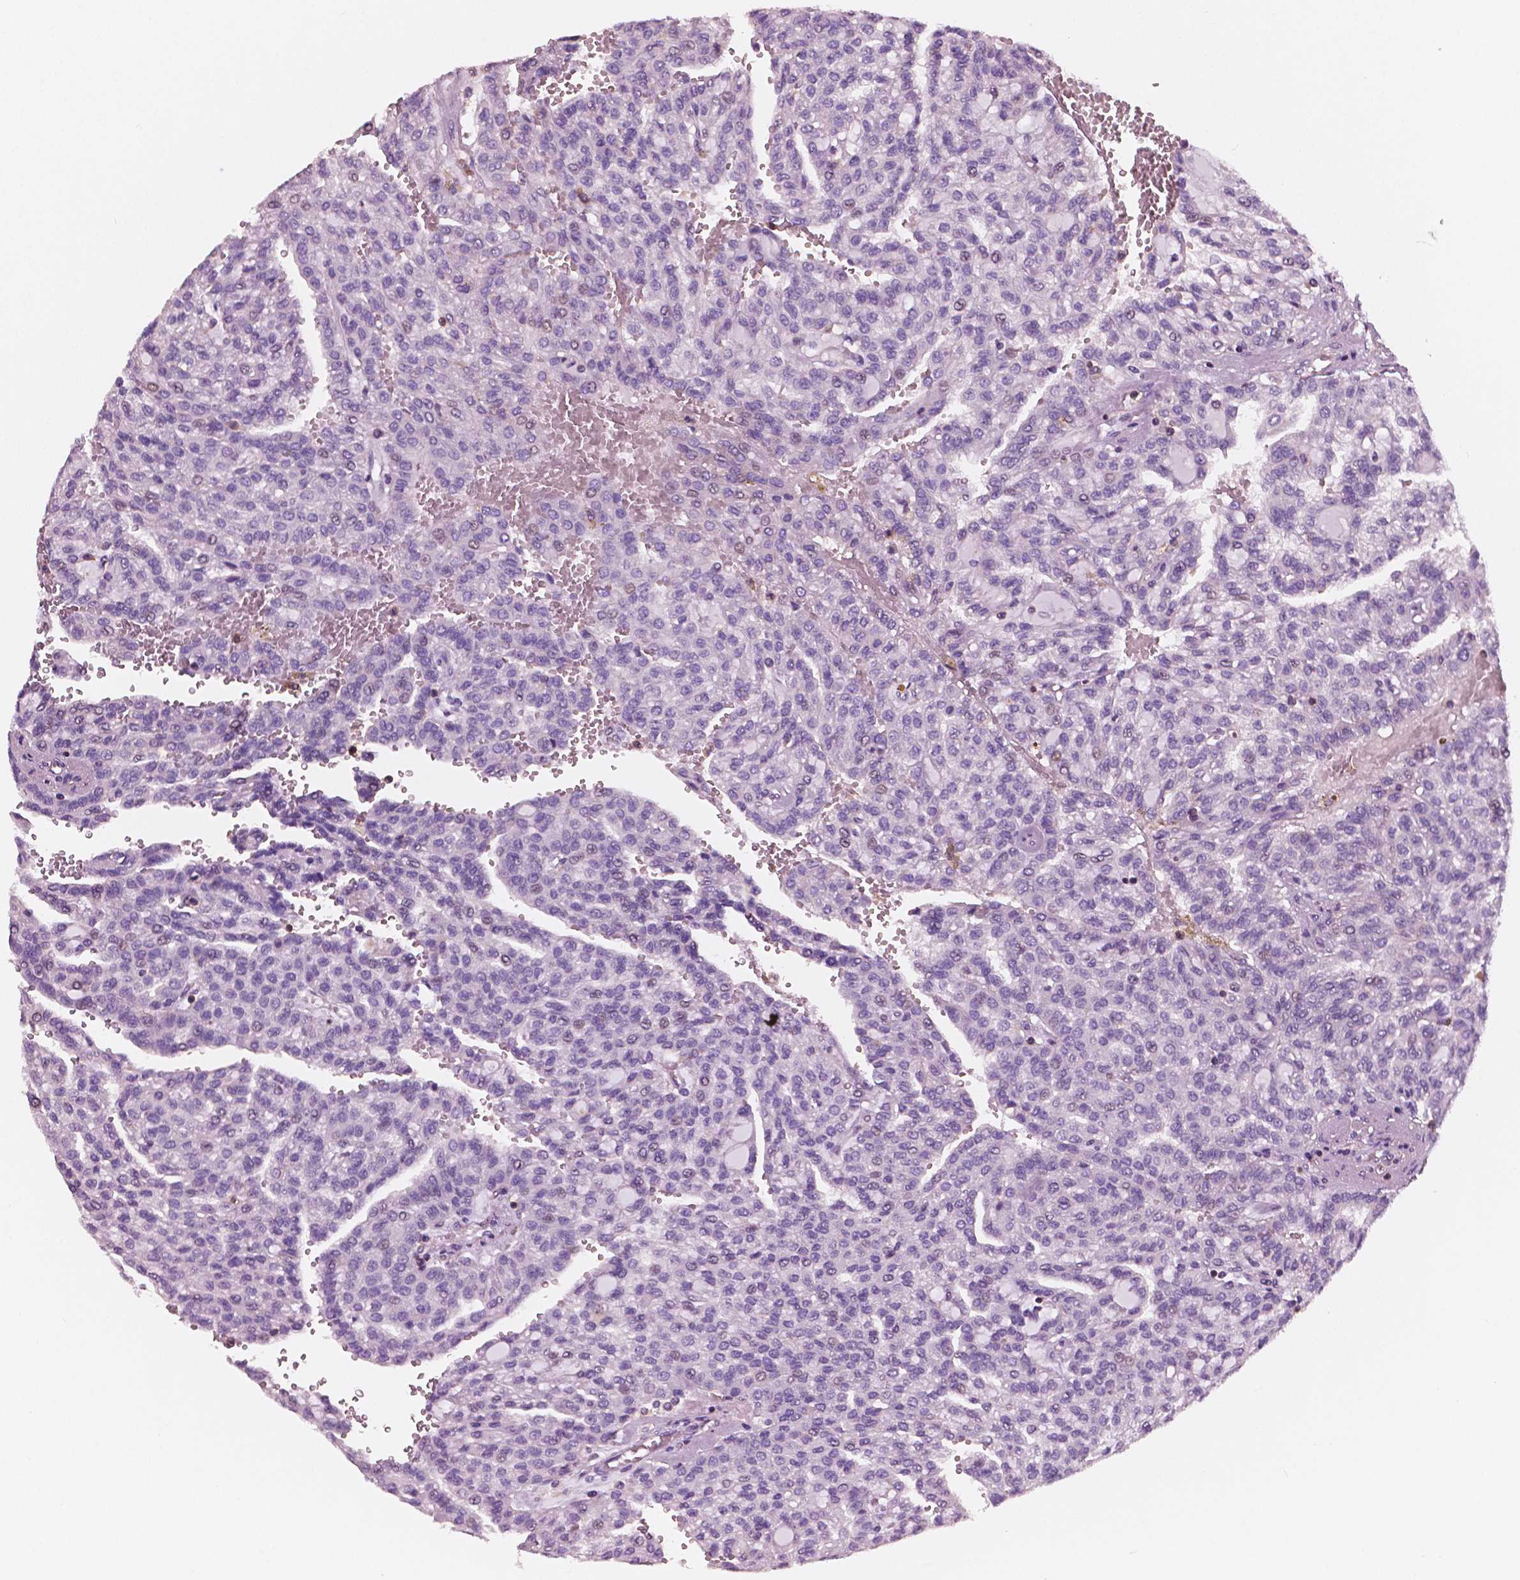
{"staining": {"intensity": "negative", "quantity": "none", "location": "none"}, "tissue": "renal cancer", "cell_type": "Tumor cells", "image_type": "cancer", "snomed": [{"axis": "morphology", "description": "Adenocarcinoma, NOS"}, {"axis": "topography", "description": "Kidney"}], "caption": "Immunohistochemical staining of renal cancer exhibits no significant expression in tumor cells.", "gene": "PTPRC", "patient": {"sex": "male", "age": 63}}